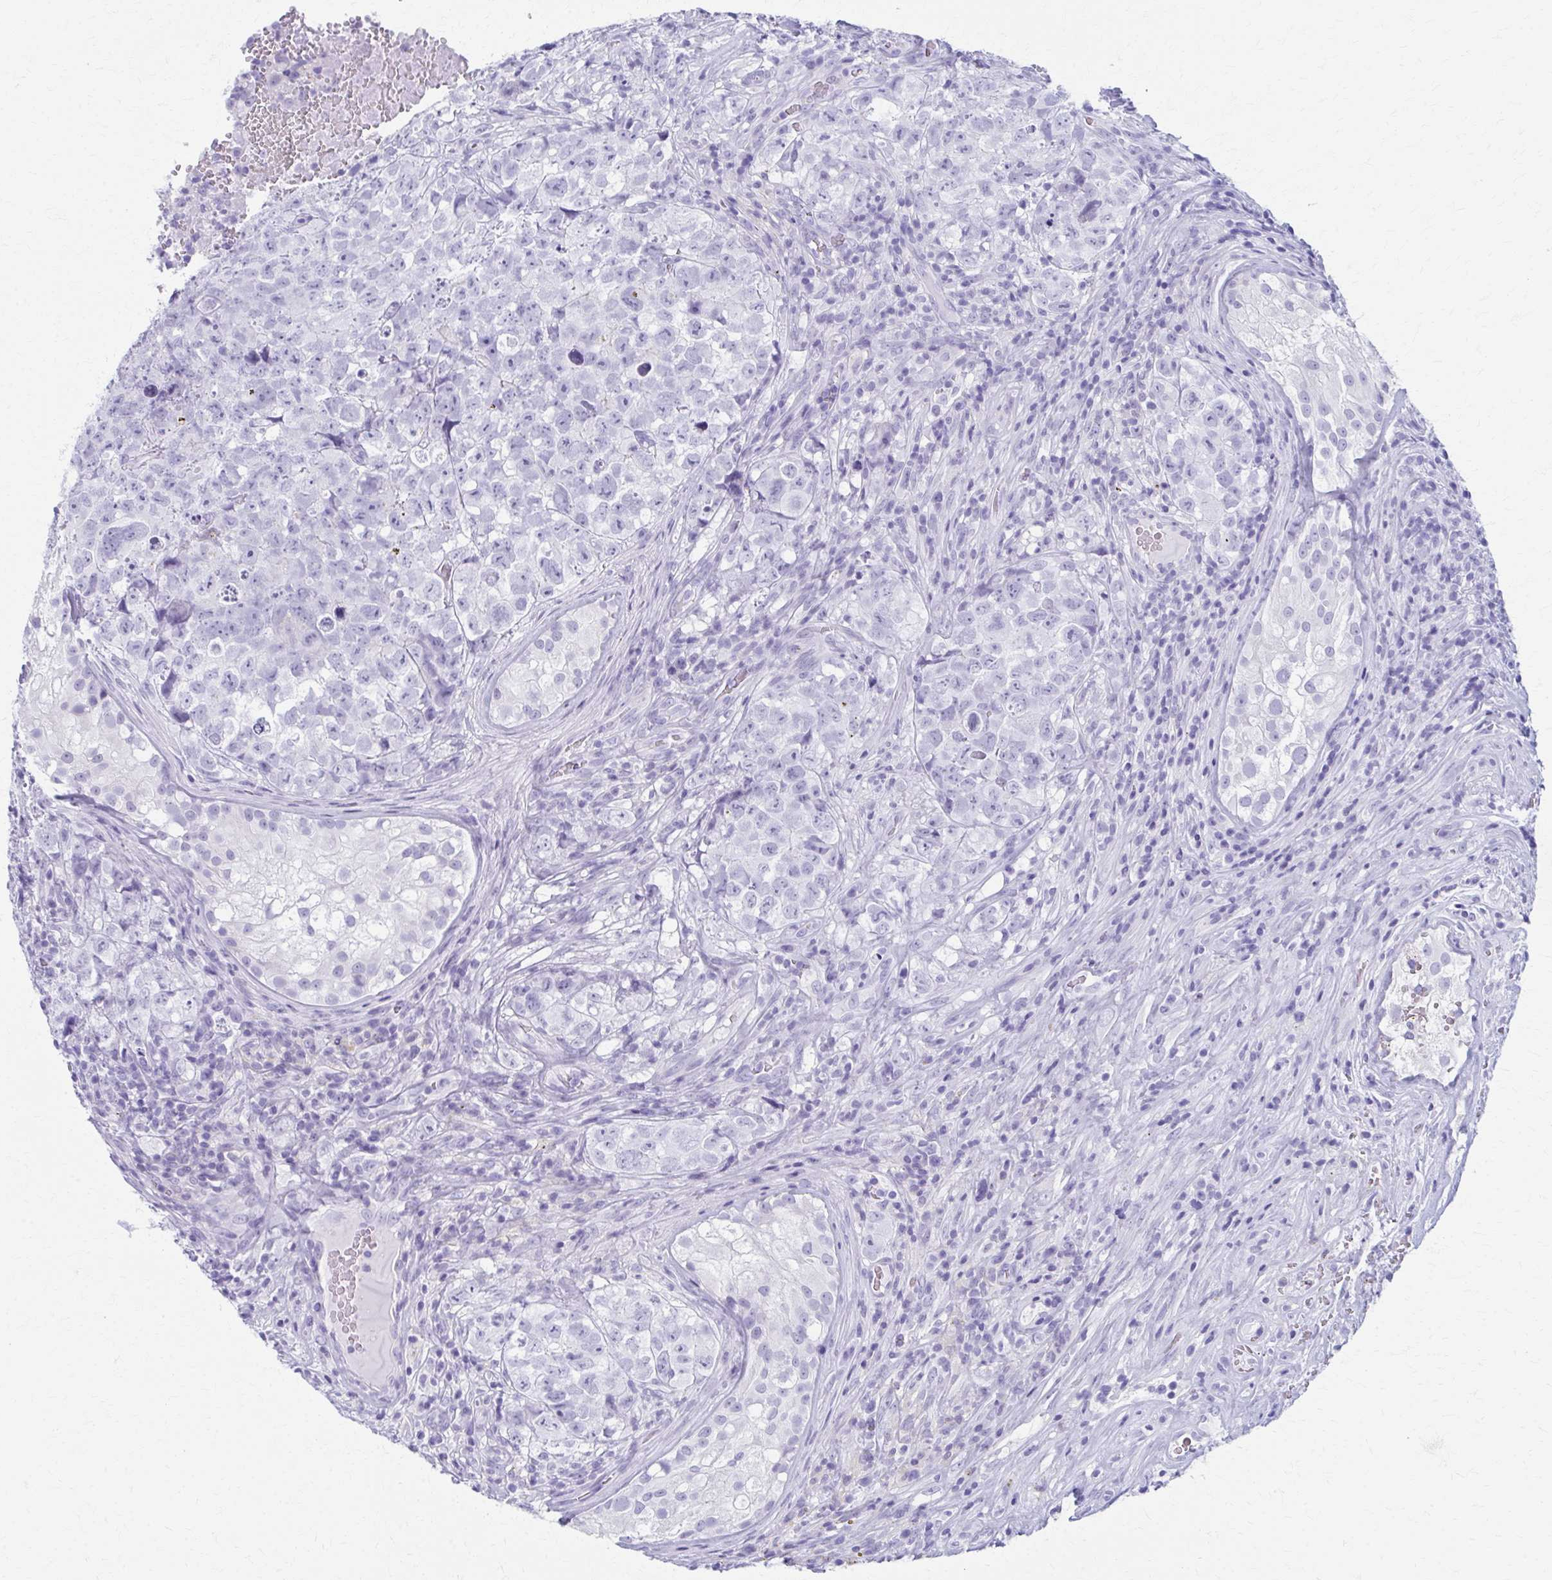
{"staining": {"intensity": "negative", "quantity": "none", "location": "none"}, "tissue": "testis cancer", "cell_type": "Tumor cells", "image_type": "cancer", "snomed": [{"axis": "morphology", "description": "Carcinoma, Embryonal, NOS"}, {"axis": "topography", "description": "Testis"}], "caption": "IHC image of human testis cancer (embryonal carcinoma) stained for a protein (brown), which displays no expression in tumor cells. The staining is performed using DAB (3,3'-diaminobenzidine) brown chromogen with nuclei counter-stained in using hematoxylin.", "gene": "MPLKIP", "patient": {"sex": "male", "age": 18}}